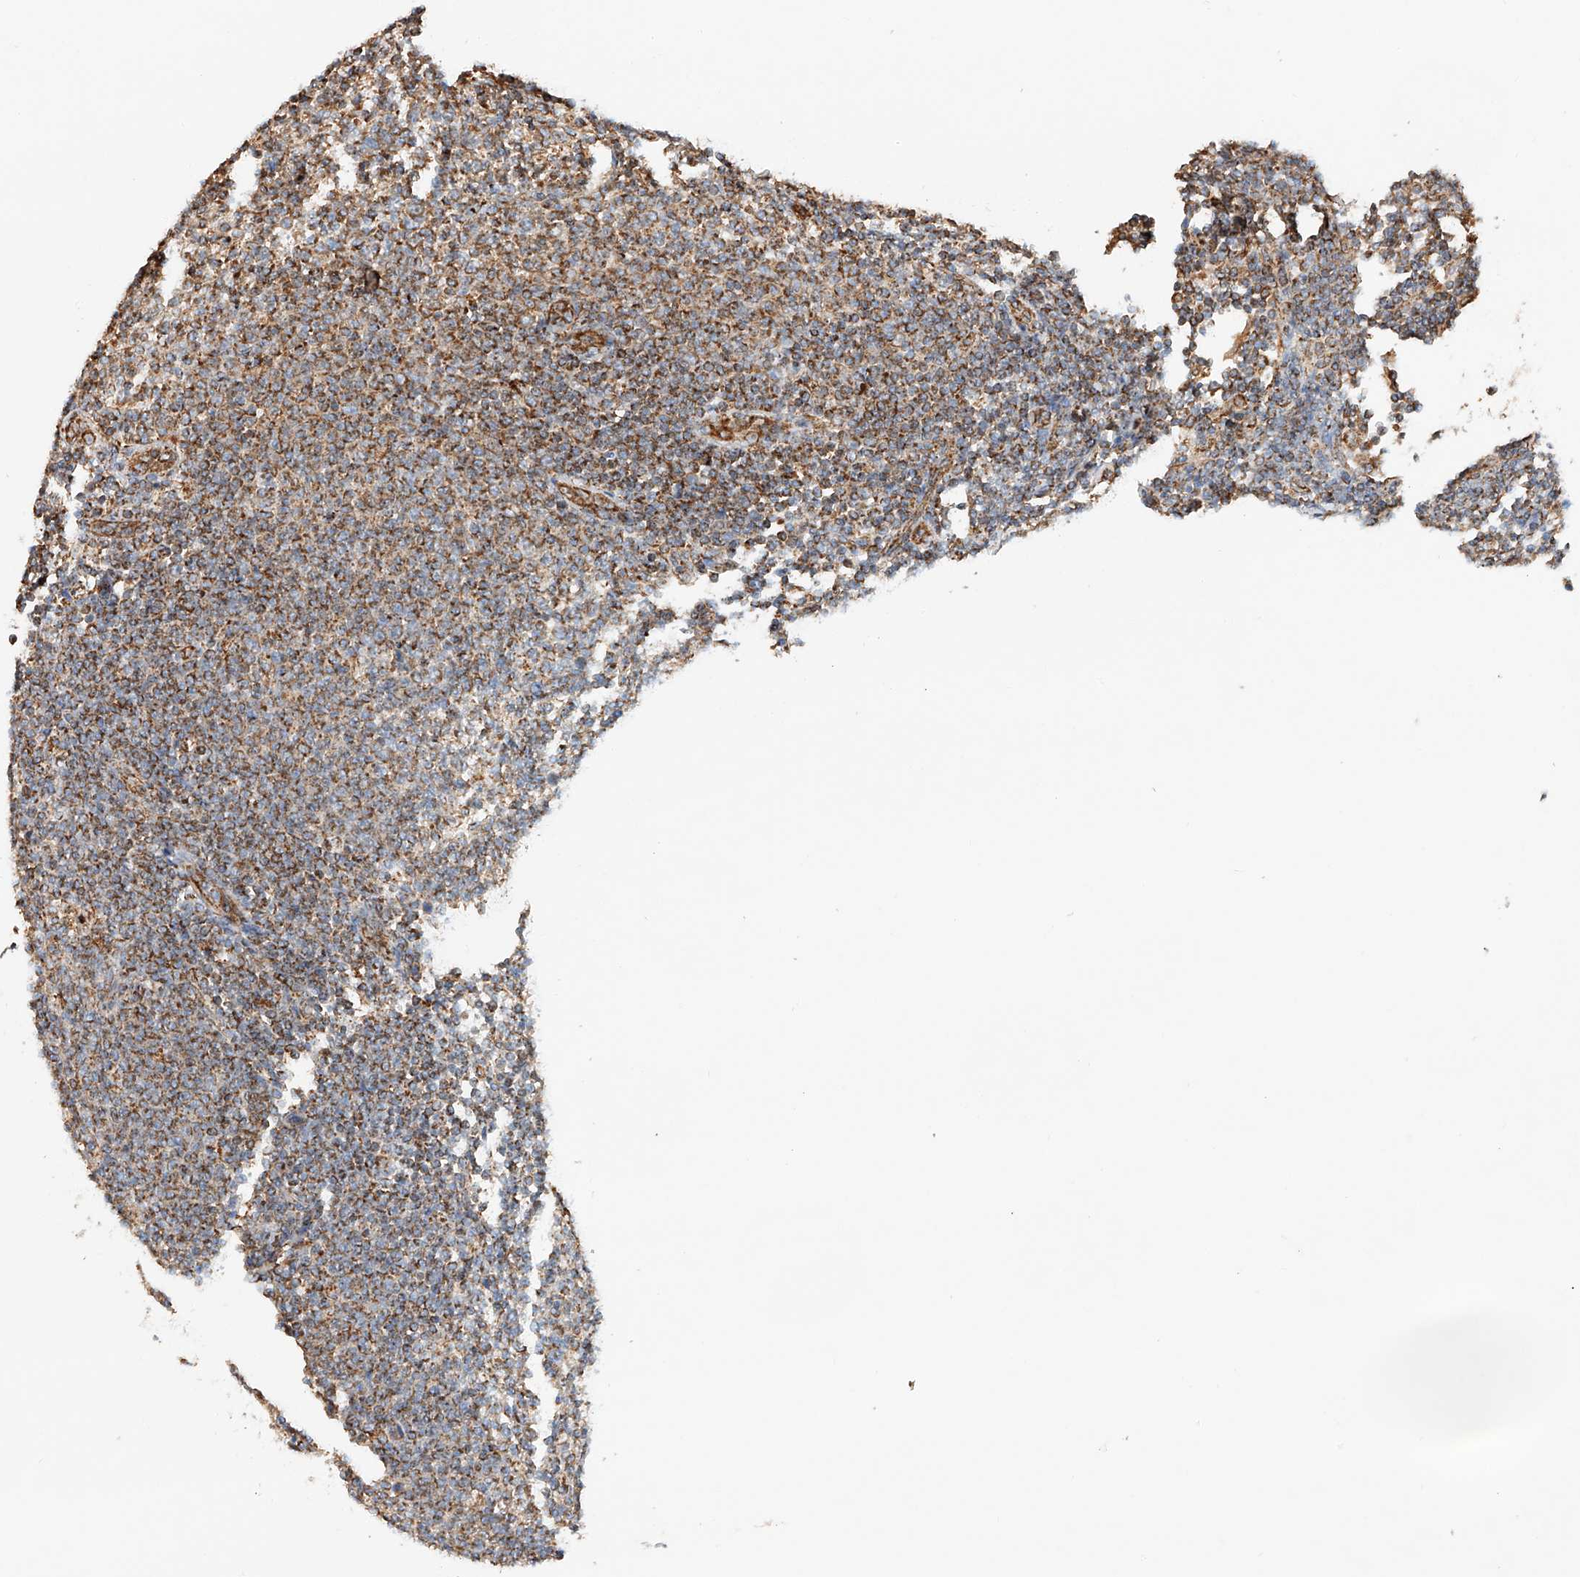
{"staining": {"intensity": "moderate", "quantity": ">75%", "location": "cytoplasmic/membranous"}, "tissue": "lymphoma", "cell_type": "Tumor cells", "image_type": "cancer", "snomed": [{"axis": "morphology", "description": "Malignant lymphoma, non-Hodgkin's type, Low grade"}, {"axis": "topography", "description": "Lymph node"}], "caption": "This photomicrograph exhibits IHC staining of low-grade malignant lymphoma, non-Hodgkin's type, with medium moderate cytoplasmic/membranous expression in about >75% of tumor cells.", "gene": "NDUFV3", "patient": {"sex": "male", "age": 66}}